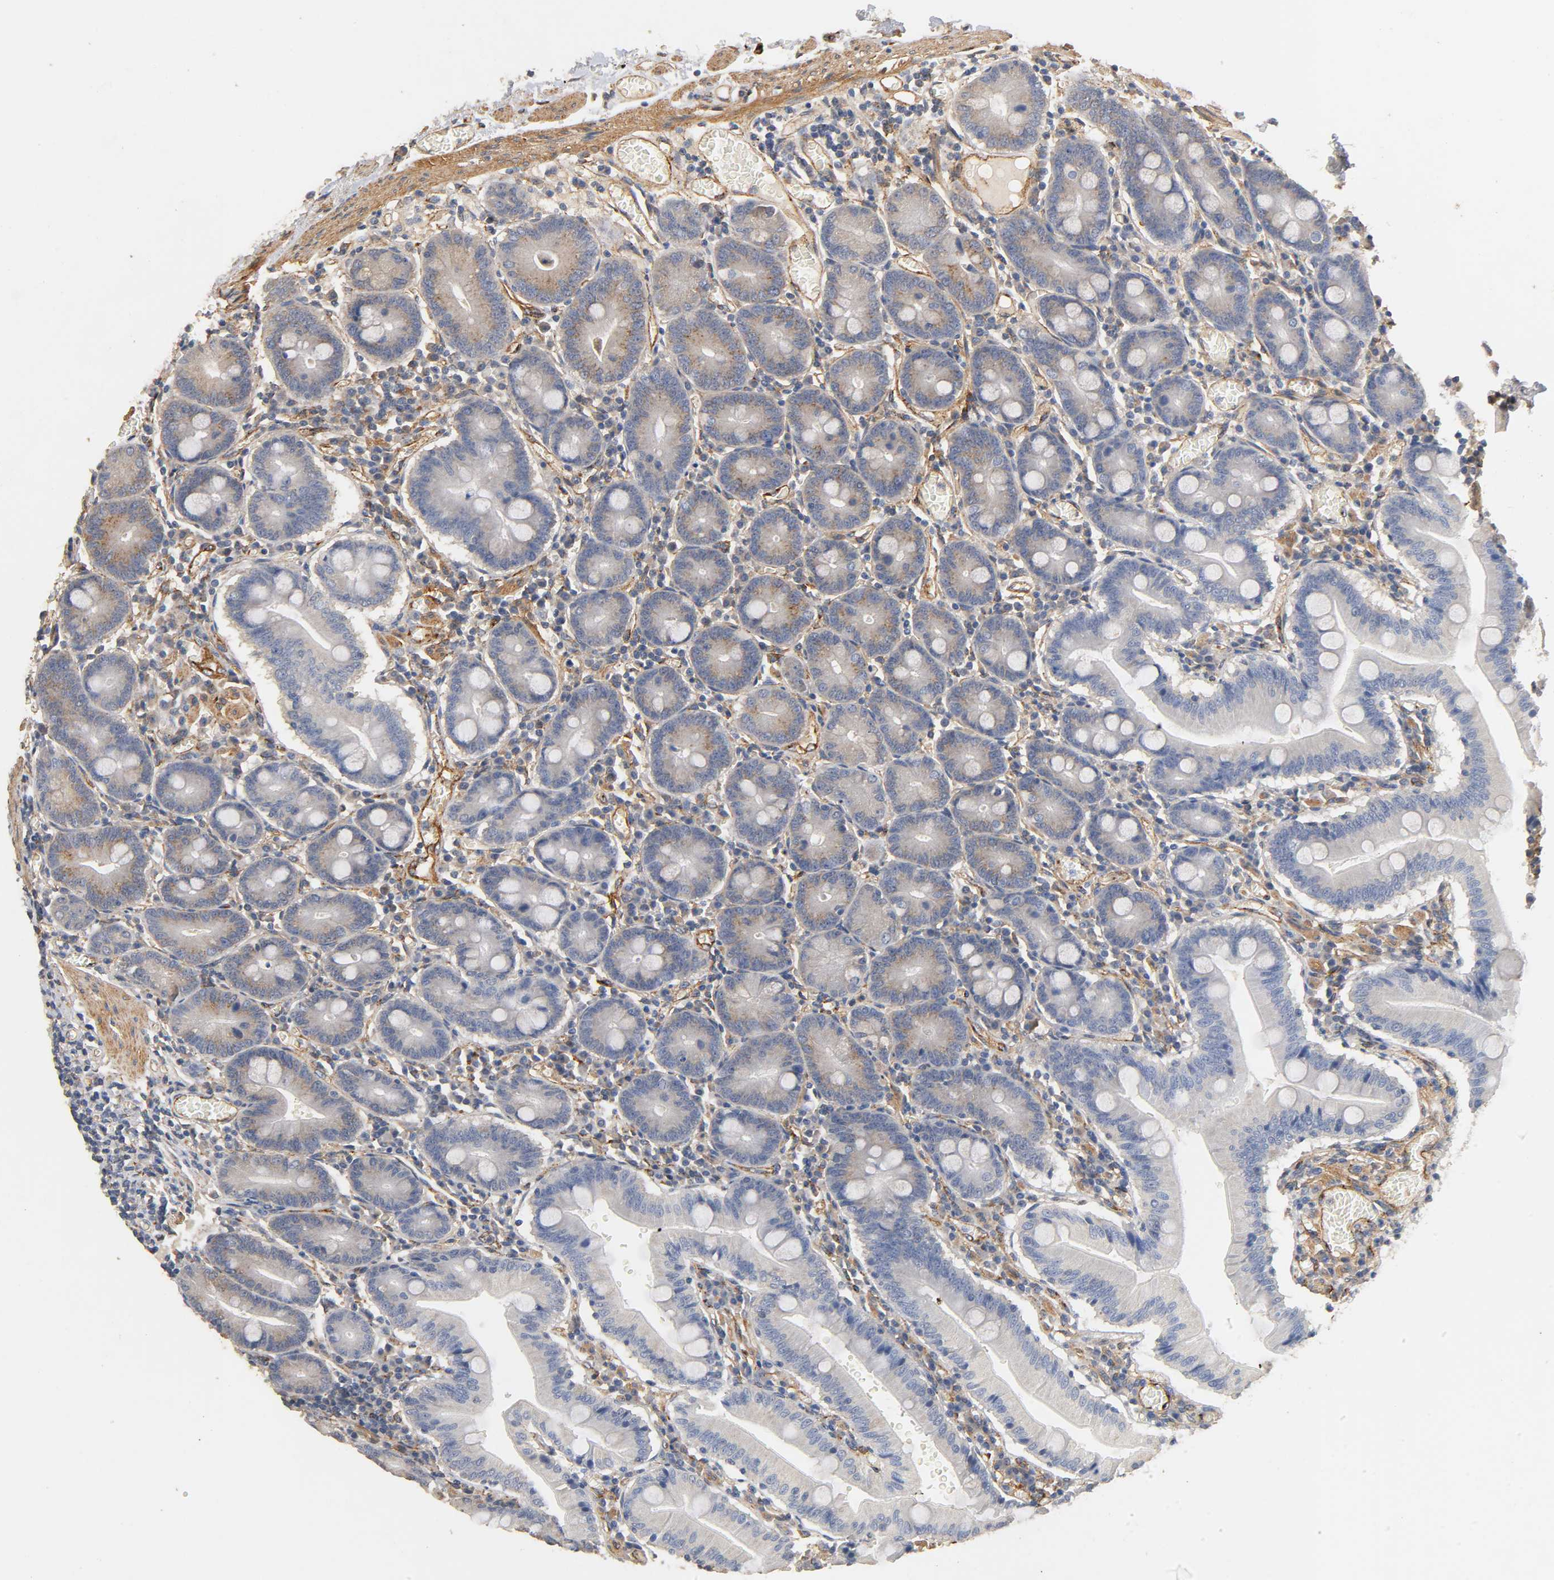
{"staining": {"intensity": "negative", "quantity": "none", "location": "none"}, "tissue": "small intestine", "cell_type": "Glandular cells", "image_type": "normal", "snomed": [{"axis": "morphology", "description": "Normal tissue, NOS"}, {"axis": "topography", "description": "Small intestine"}], "caption": "Immunohistochemistry image of unremarkable small intestine: human small intestine stained with DAB demonstrates no significant protein positivity in glandular cells. The staining is performed using DAB (3,3'-diaminobenzidine) brown chromogen with nuclei counter-stained in using hematoxylin.", "gene": "IFITM2", "patient": {"sex": "male", "age": 71}}